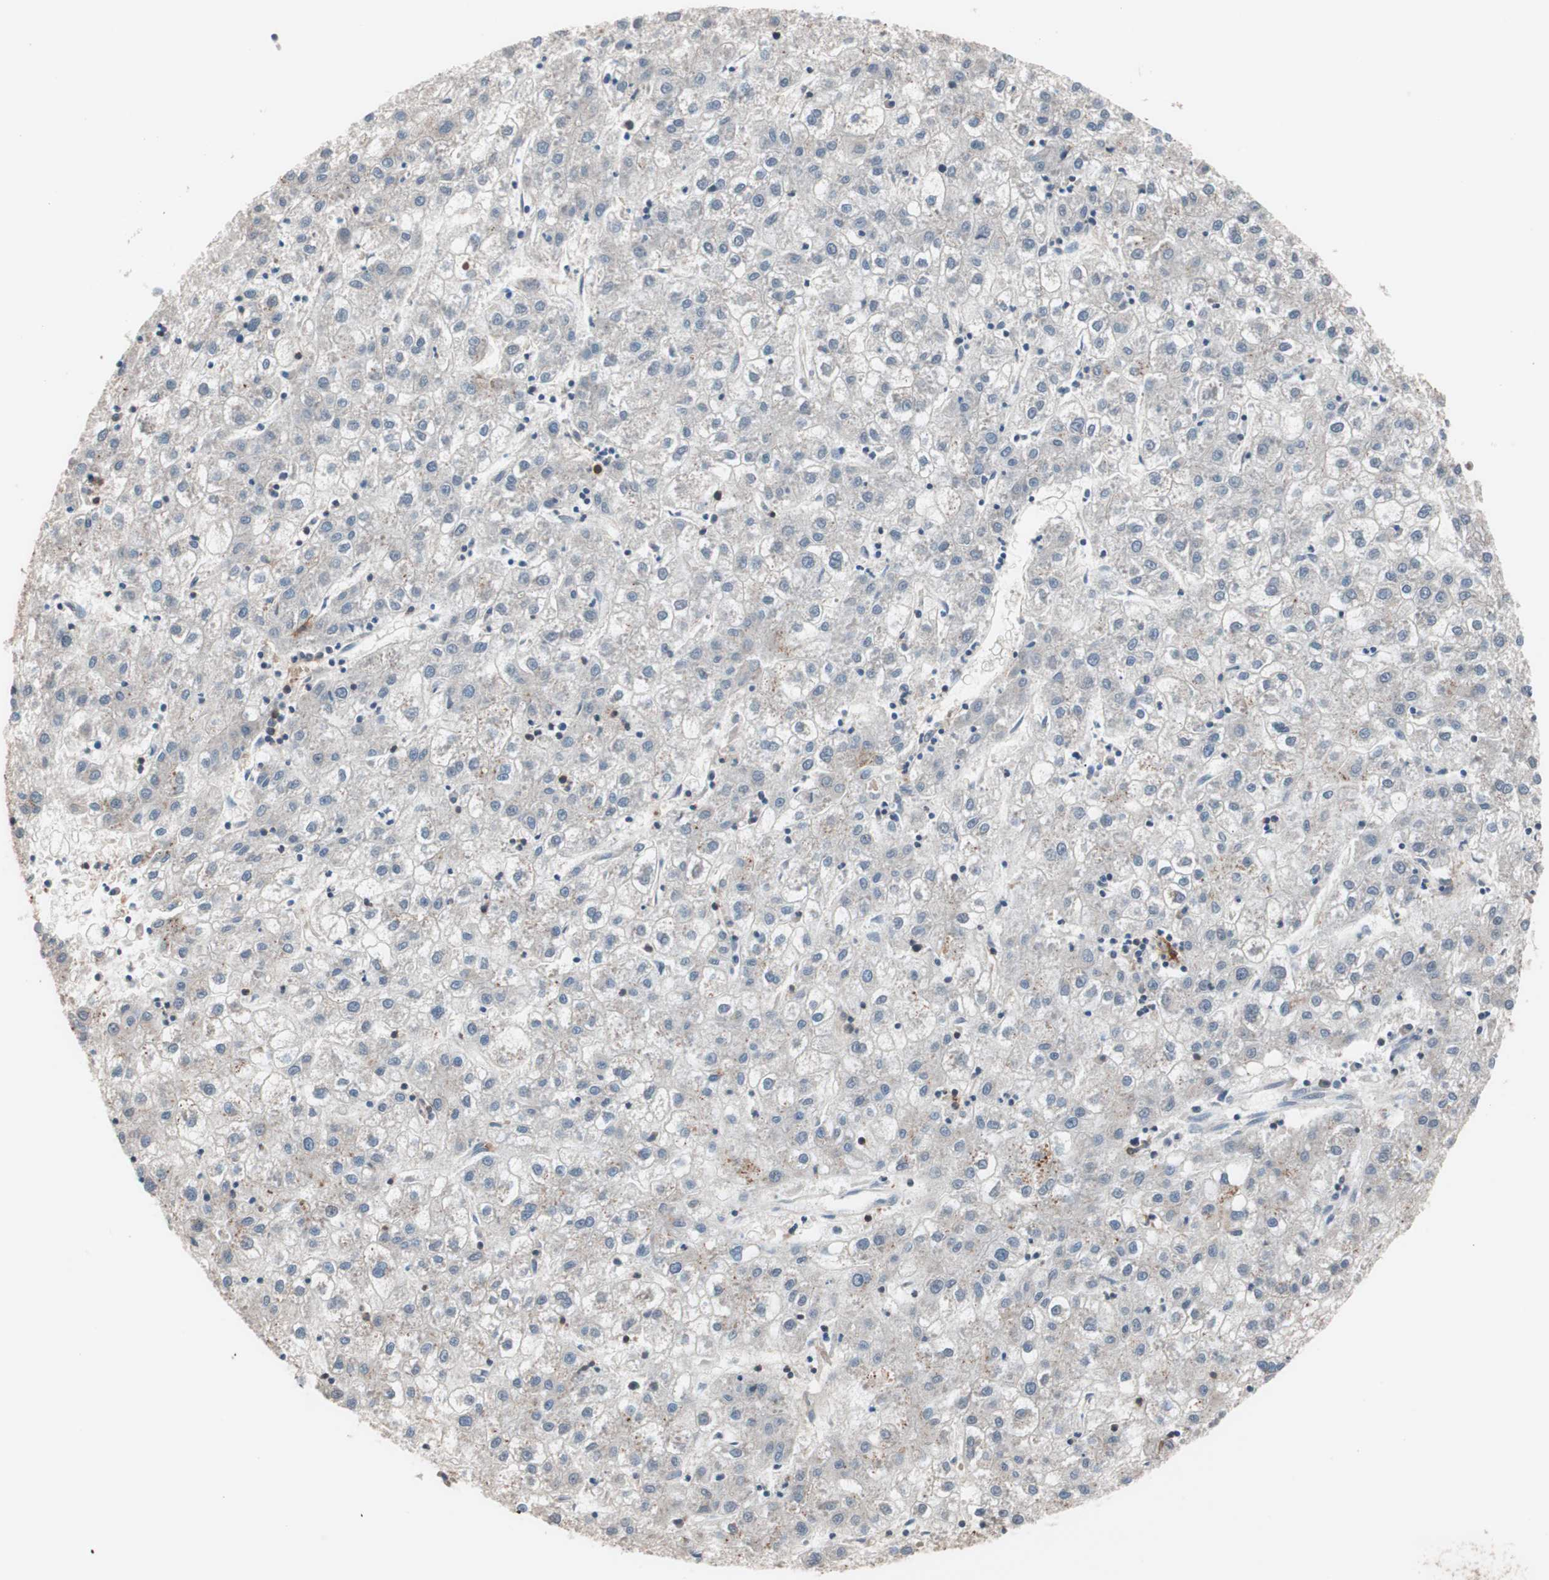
{"staining": {"intensity": "negative", "quantity": "none", "location": "none"}, "tissue": "liver cancer", "cell_type": "Tumor cells", "image_type": "cancer", "snomed": [{"axis": "morphology", "description": "Carcinoma, Hepatocellular, NOS"}, {"axis": "topography", "description": "Liver"}], "caption": "Micrograph shows no protein expression in tumor cells of liver hepatocellular carcinoma tissue. Nuclei are stained in blue.", "gene": "LITAF", "patient": {"sex": "male", "age": 72}}